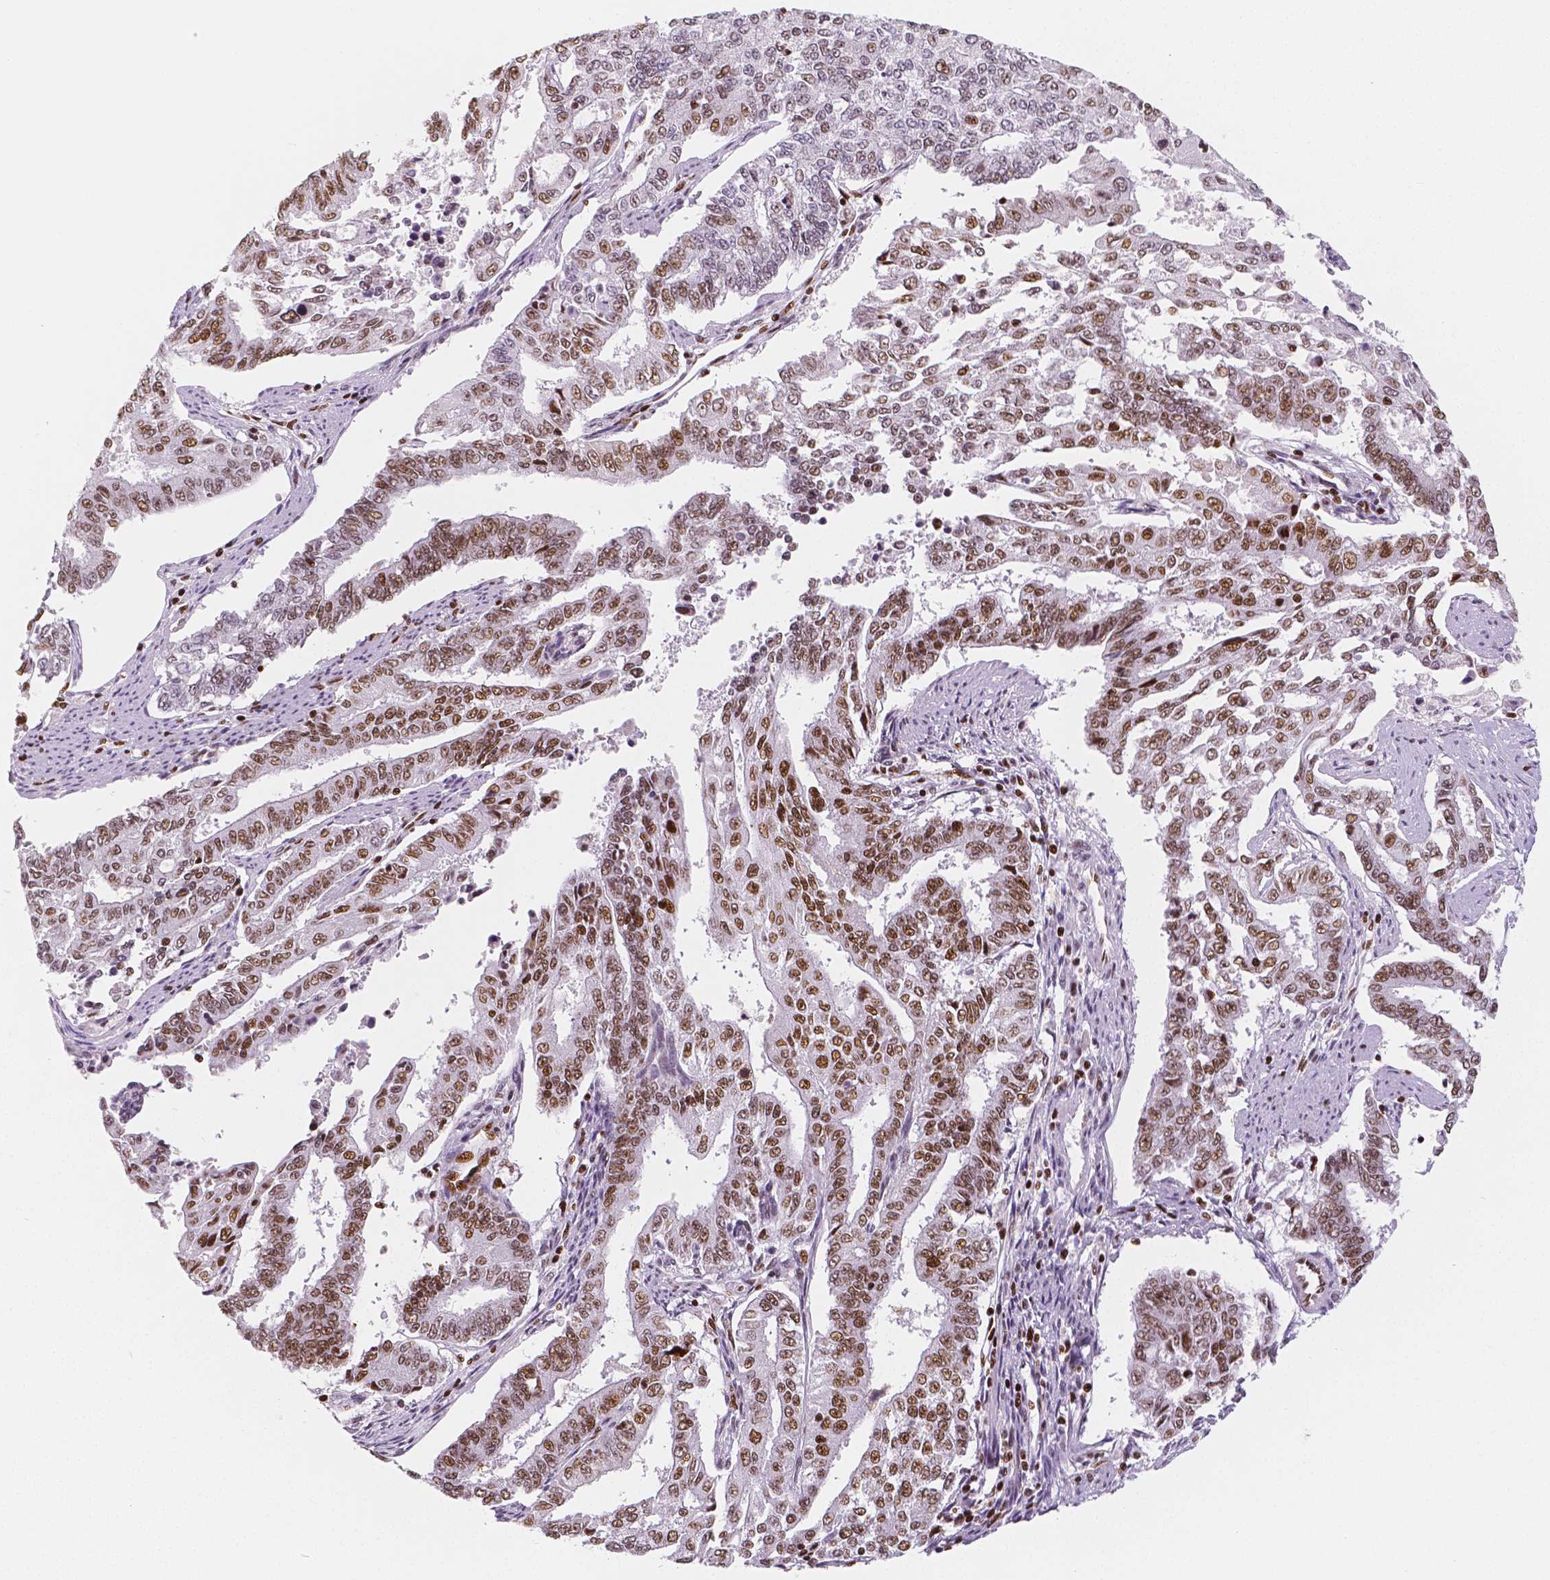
{"staining": {"intensity": "moderate", "quantity": ">75%", "location": "nuclear"}, "tissue": "endometrial cancer", "cell_type": "Tumor cells", "image_type": "cancer", "snomed": [{"axis": "morphology", "description": "Adenocarcinoma, NOS"}, {"axis": "topography", "description": "Uterus"}], "caption": "Adenocarcinoma (endometrial) was stained to show a protein in brown. There is medium levels of moderate nuclear expression in approximately >75% of tumor cells. (DAB (3,3'-diaminobenzidine) = brown stain, brightfield microscopy at high magnification).", "gene": "HDAC1", "patient": {"sex": "female", "age": 59}}